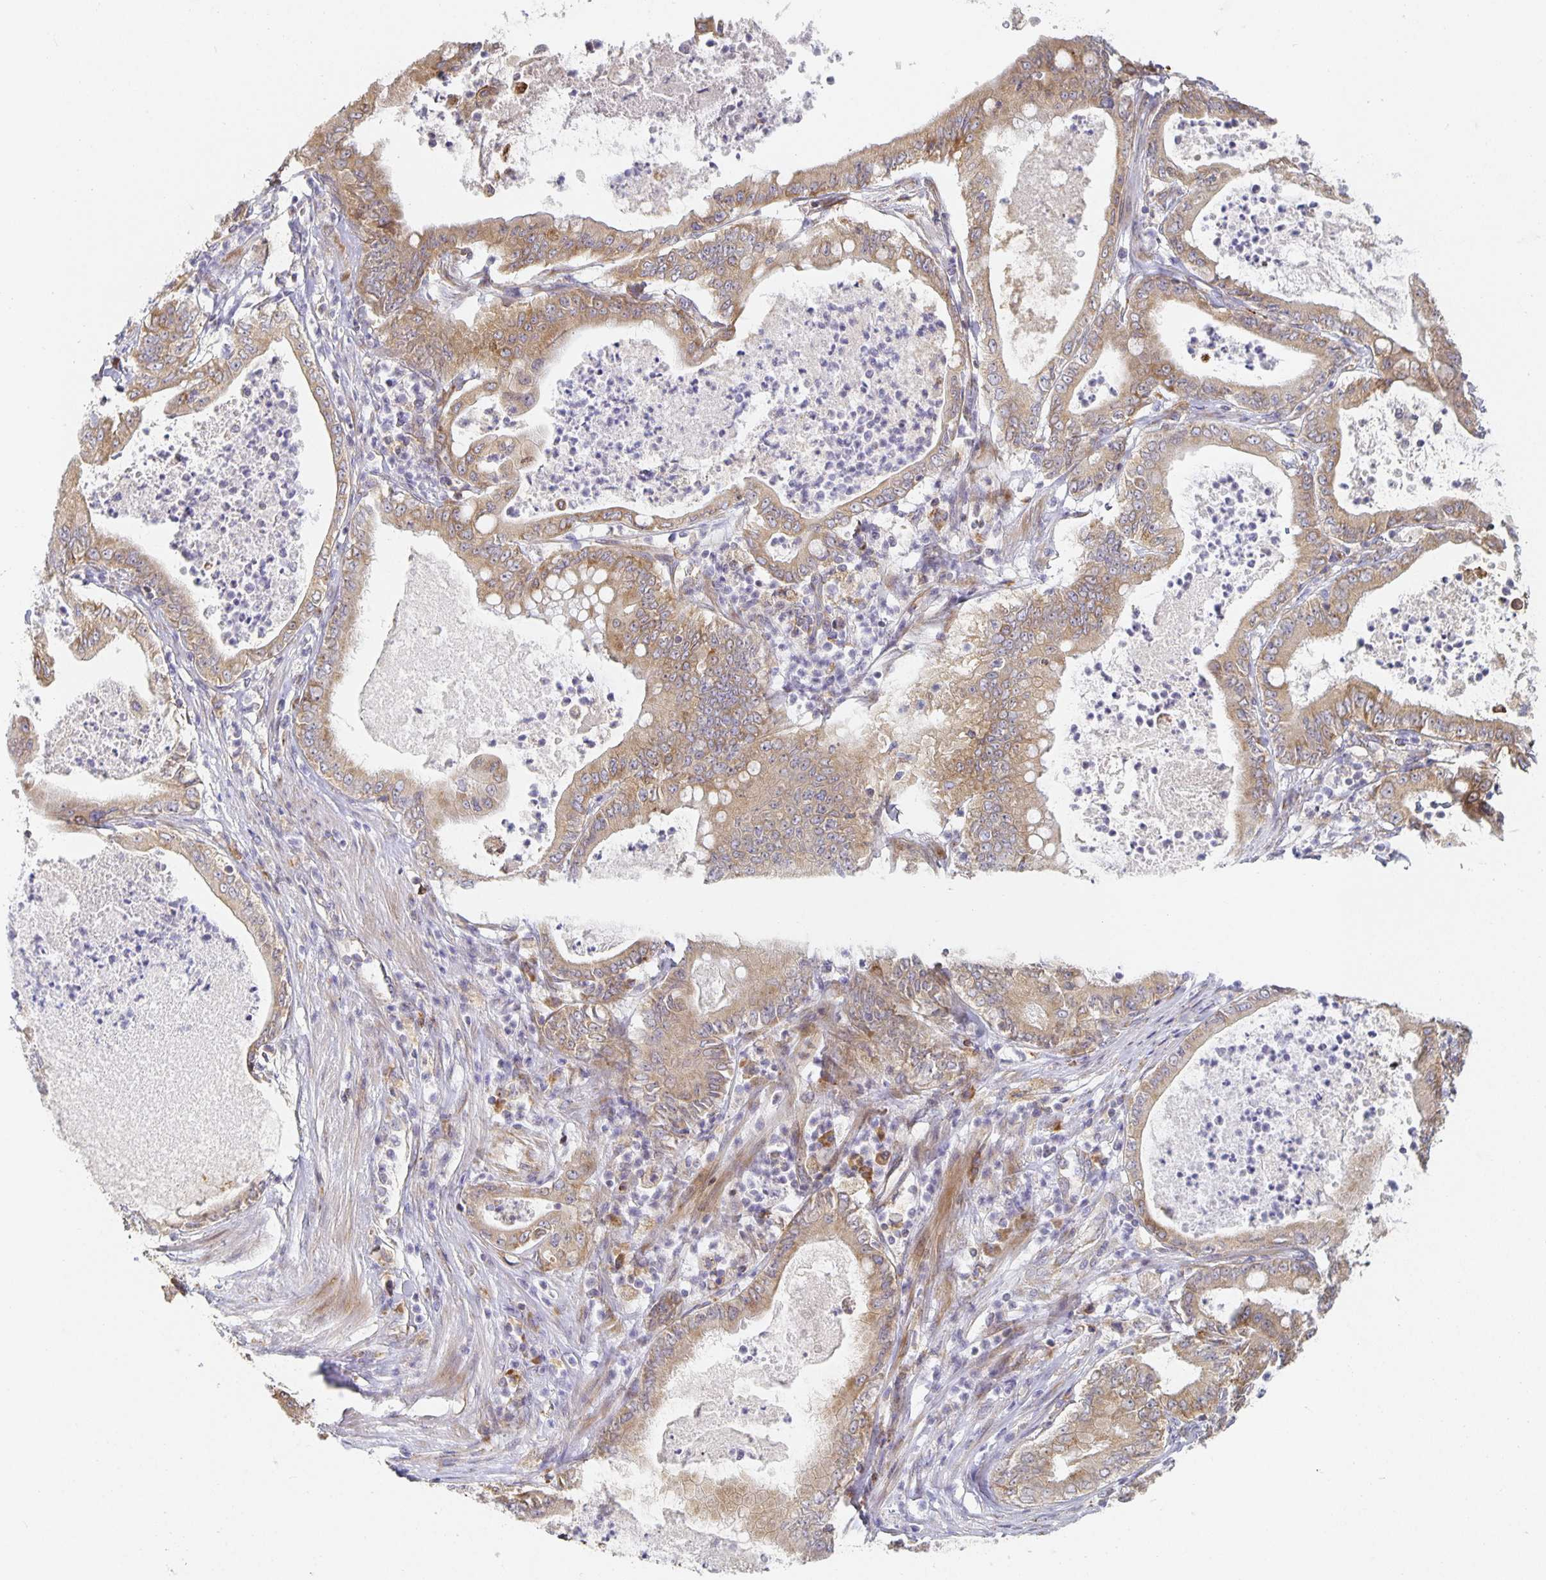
{"staining": {"intensity": "moderate", "quantity": ">75%", "location": "cytoplasmic/membranous"}, "tissue": "pancreatic cancer", "cell_type": "Tumor cells", "image_type": "cancer", "snomed": [{"axis": "morphology", "description": "Adenocarcinoma, NOS"}, {"axis": "topography", "description": "Pancreas"}], "caption": "This photomicrograph exhibits IHC staining of human pancreatic cancer (adenocarcinoma), with medium moderate cytoplasmic/membranous positivity in approximately >75% of tumor cells.", "gene": "NOMO1", "patient": {"sex": "male", "age": 71}}